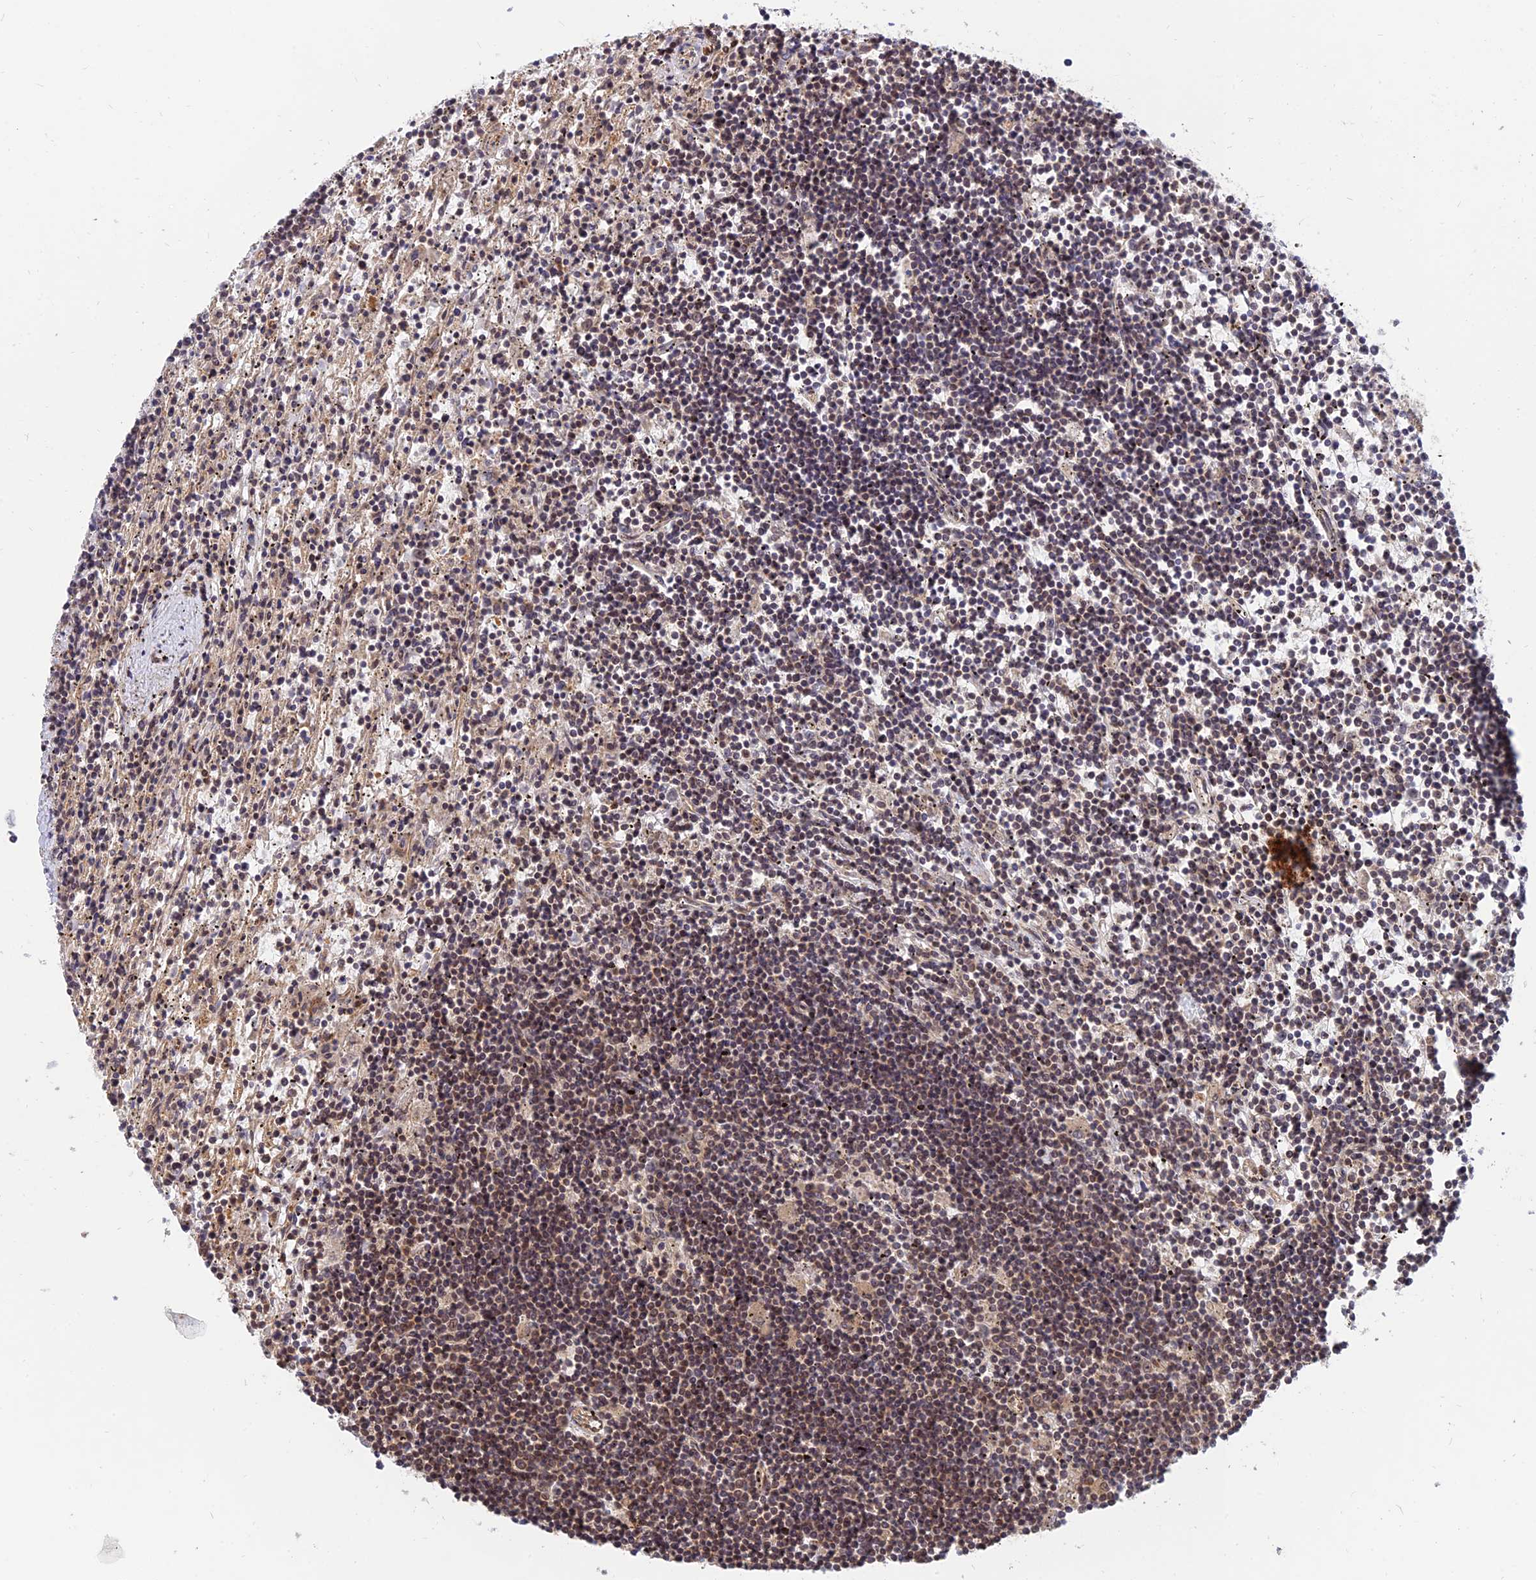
{"staining": {"intensity": "weak", "quantity": "25%-75%", "location": "cytoplasmic/membranous"}, "tissue": "lymphoma", "cell_type": "Tumor cells", "image_type": "cancer", "snomed": [{"axis": "morphology", "description": "Malignant lymphoma, non-Hodgkin's type, Low grade"}, {"axis": "topography", "description": "Spleen"}], "caption": "Weak cytoplasmic/membranous expression is appreciated in about 25%-75% of tumor cells in low-grade malignant lymphoma, non-Hodgkin's type.", "gene": "WDR41", "patient": {"sex": "male", "age": 76}}